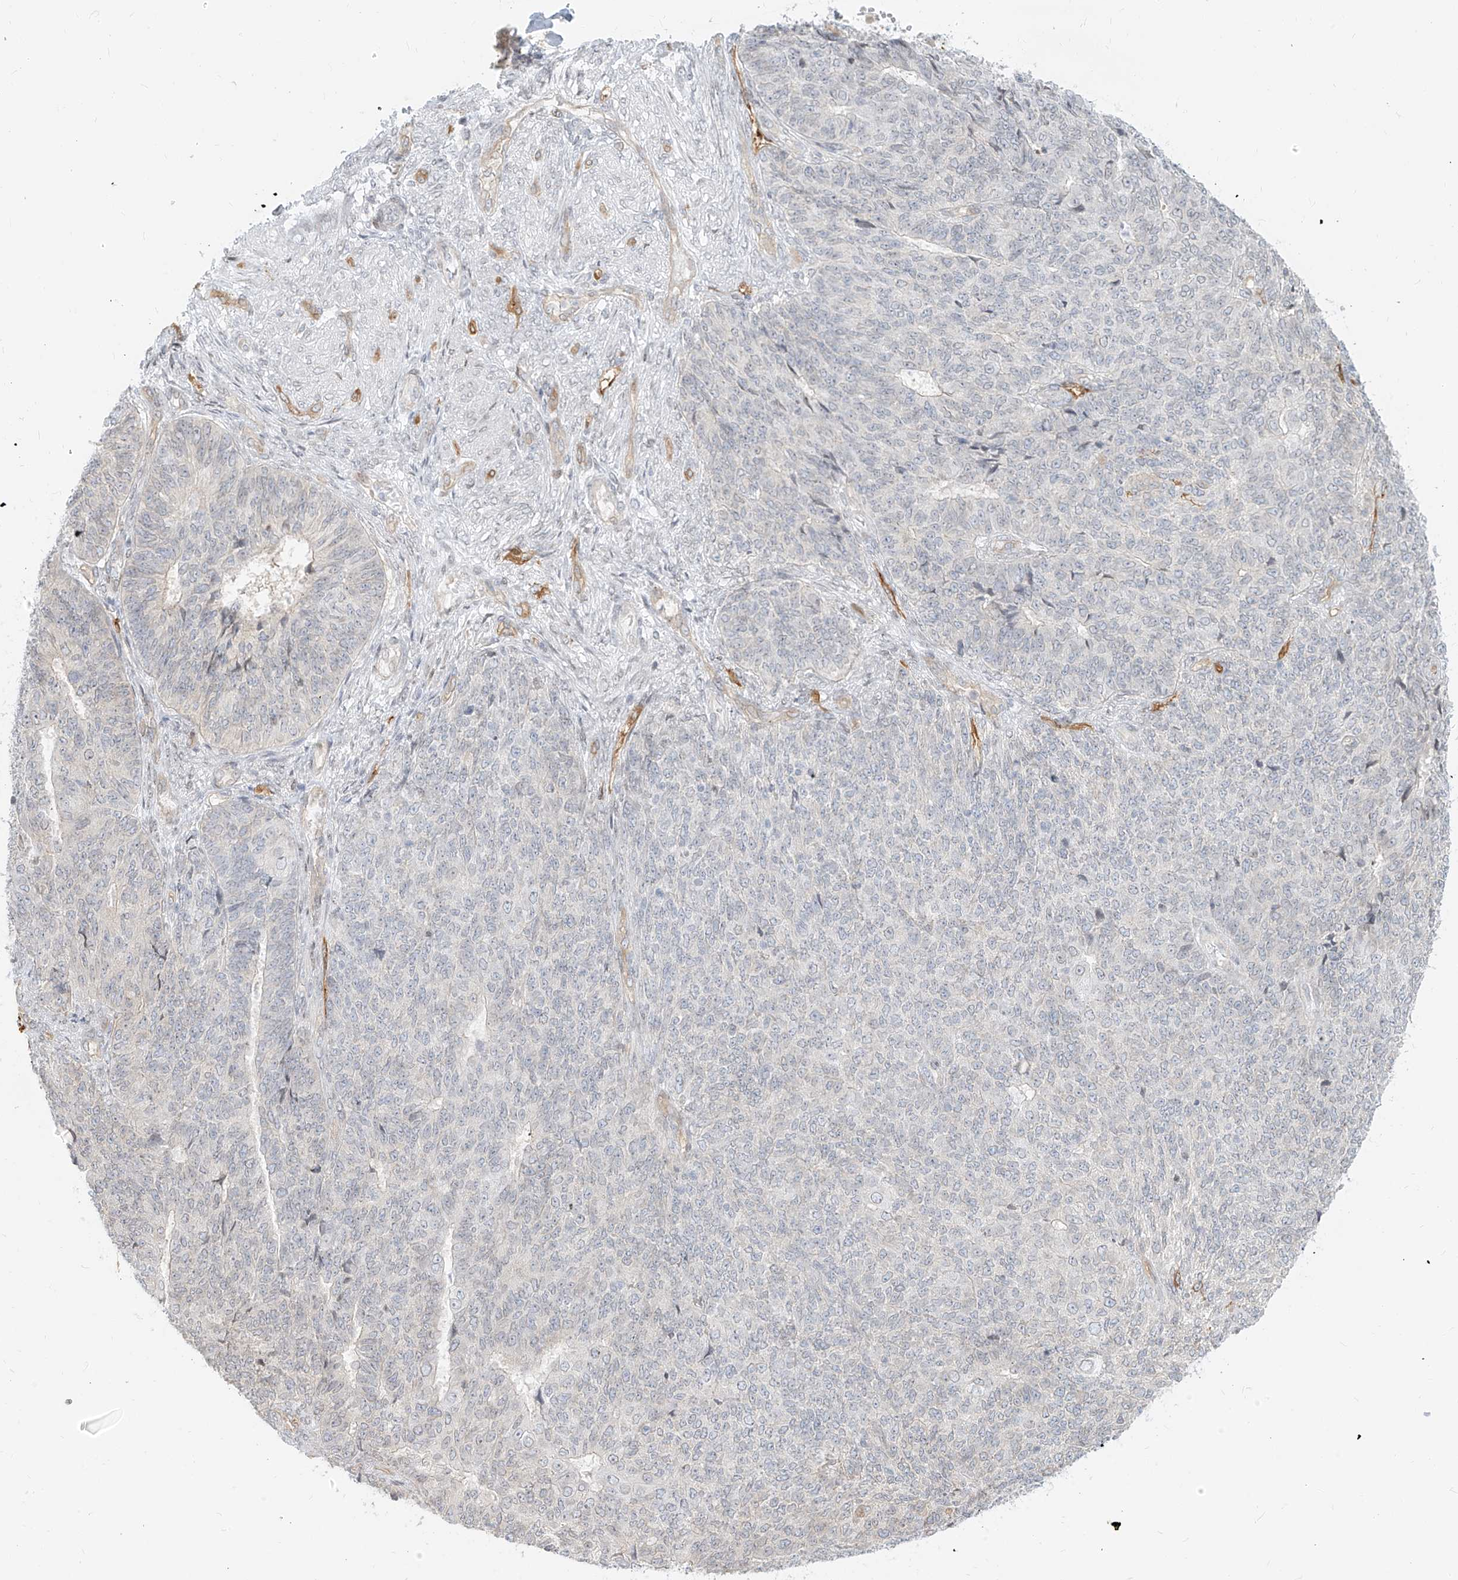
{"staining": {"intensity": "weak", "quantity": "<25%", "location": "nuclear"}, "tissue": "endometrial cancer", "cell_type": "Tumor cells", "image_type": "cancer", "snomed": [{"axis": "morphology", "description": "Adenocarcinoma, NOS"}, {"axis": "topography", "description": "Endometrium"}], "caption": "IHC of endometrial adenocarcinoma exhibits no expression in tumor cells. (DAB IHC with hematoxylin counter stain).", "gene": "NHSL1", "patient": {"sex": "female", "age": 32}}